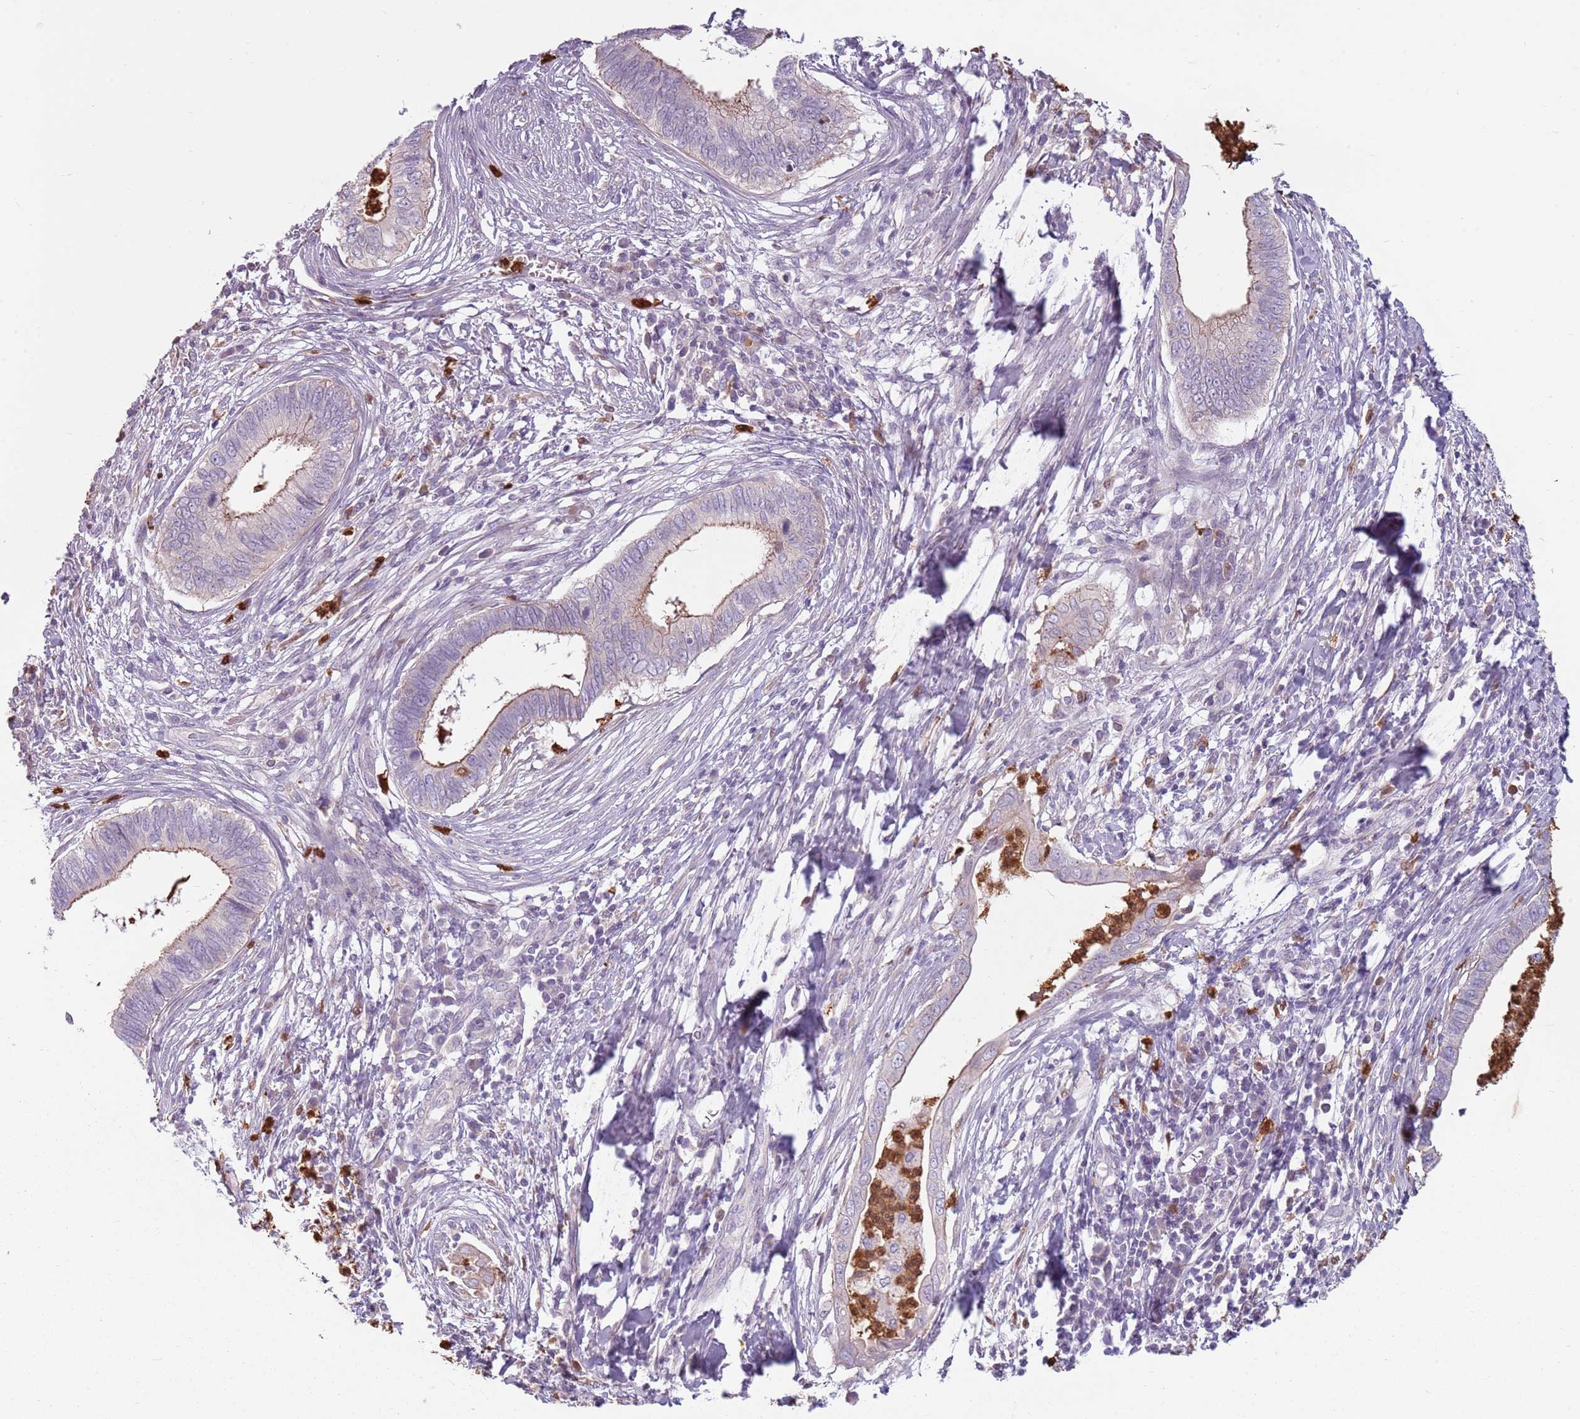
{"staining": {"intensity": "weak", "quantity": "<25%", "location": "cytoplasmic/membranous"}, "tissue": "cervical cancer", "cell_type": "Tumor cells", "image_type": "cancer", "snomed": [{"axis": "morphology", "description": "Adenocarcinoma, NOS"}, {"axis": "topography", "description": "Cervix"}], "caption": "Immunohistochemistry histopathology image of neoplastic tissue: adenocarcinoma (cervical) stained with DAB (3,3'-diaminobenzidine) displays no significant protein positivity in tumor cells.", "gene": "SPAG4", "patient": {"sex": "female", "age": 42}}